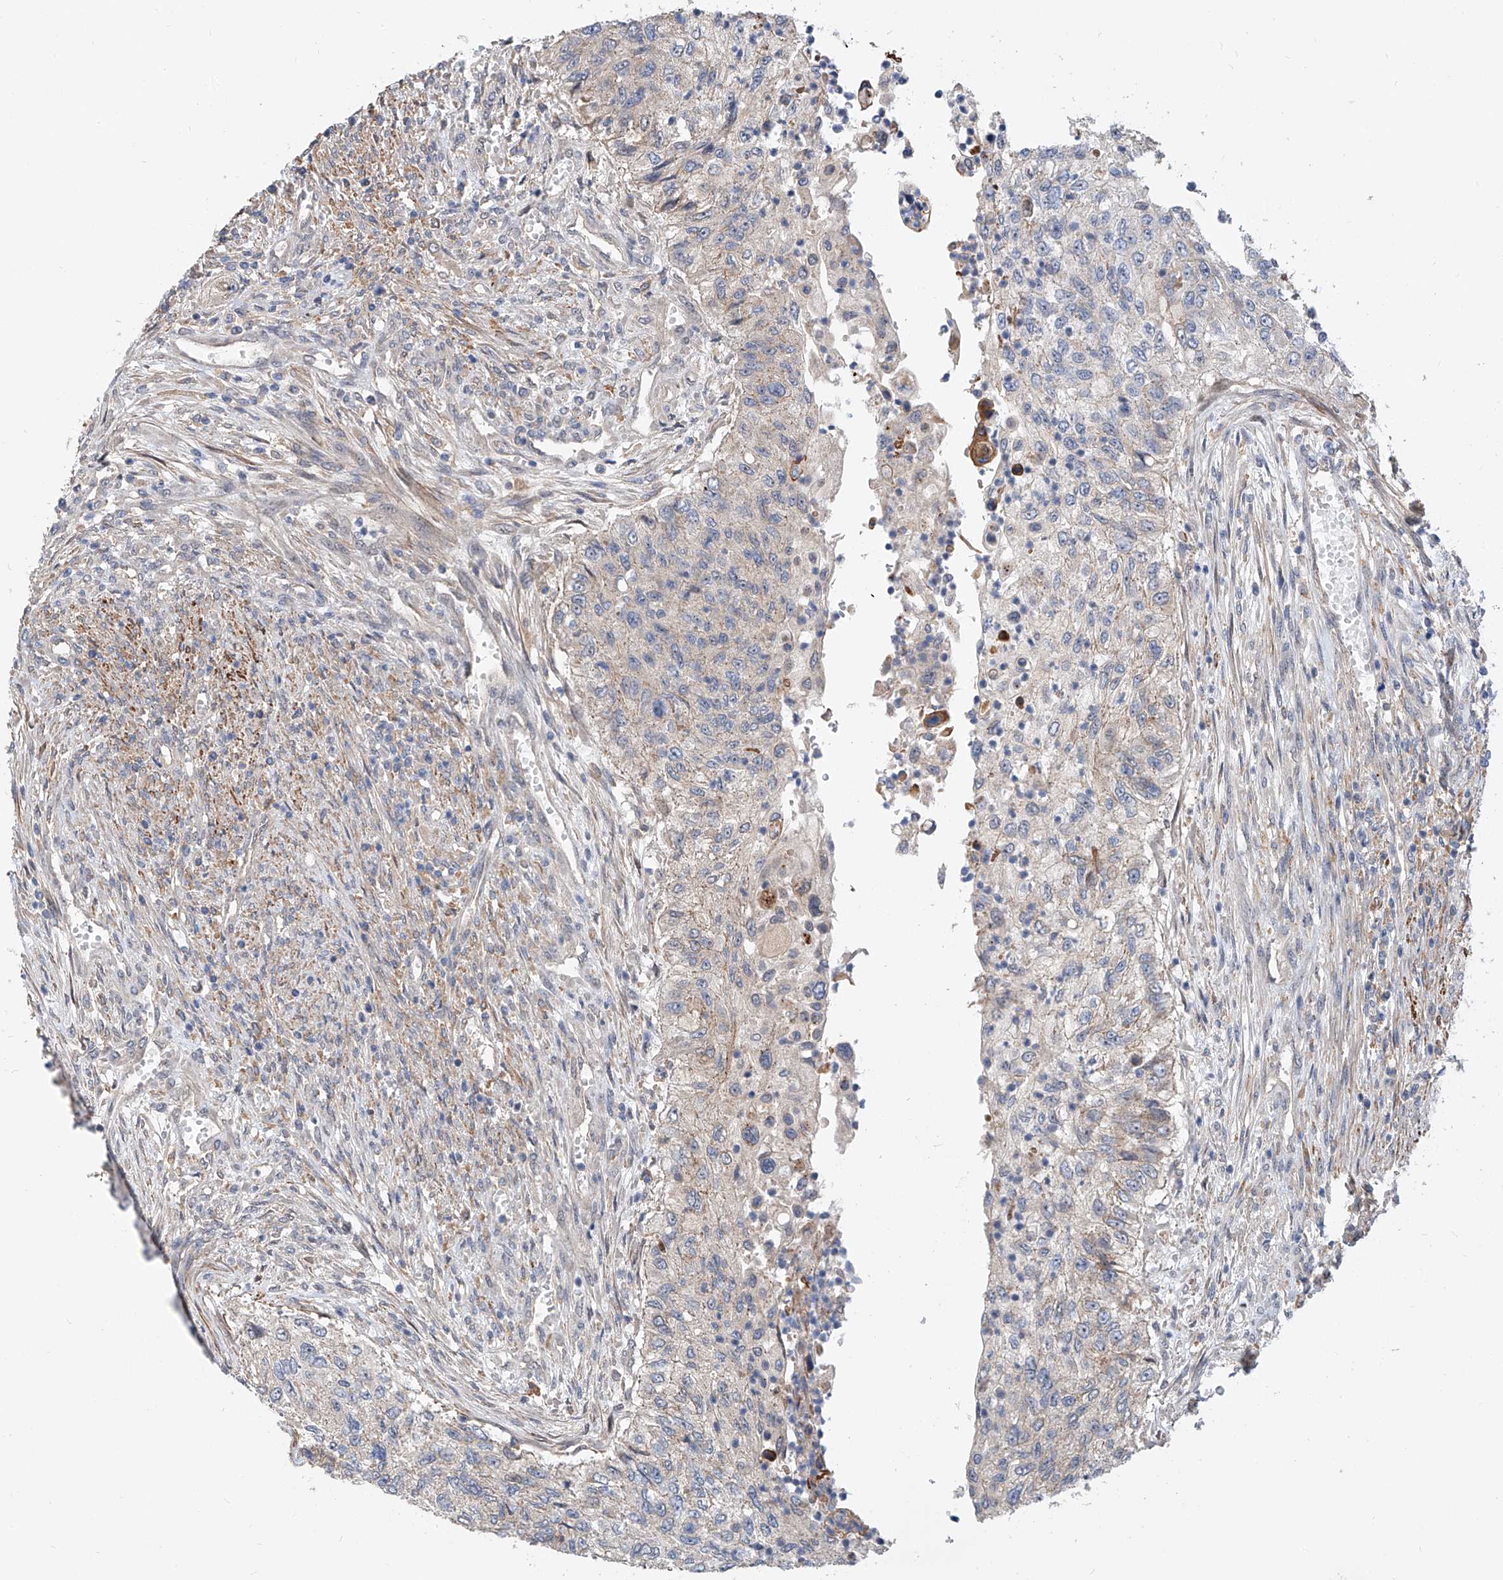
{"staining": {"intensity": "negative", "quantity": "none", "location": "none"}, "tissue": "urothelial cancer", "cell_type": "Tumor cells", "image_type": "cancer", "snomed": [{"axis": "morphology", "description": "Urothelial carcinoma, High grade"}, {"axis": "topography", "description": "Urinary bladder"}], "caption": "Immunohistochemistry histopathology image of high-grade urothelial carcinoma stained for a protein (brown), which displays no staining in tumor cells.", "gene": "MAGEE2", "patient": {"sex": "female", "age": 60}}